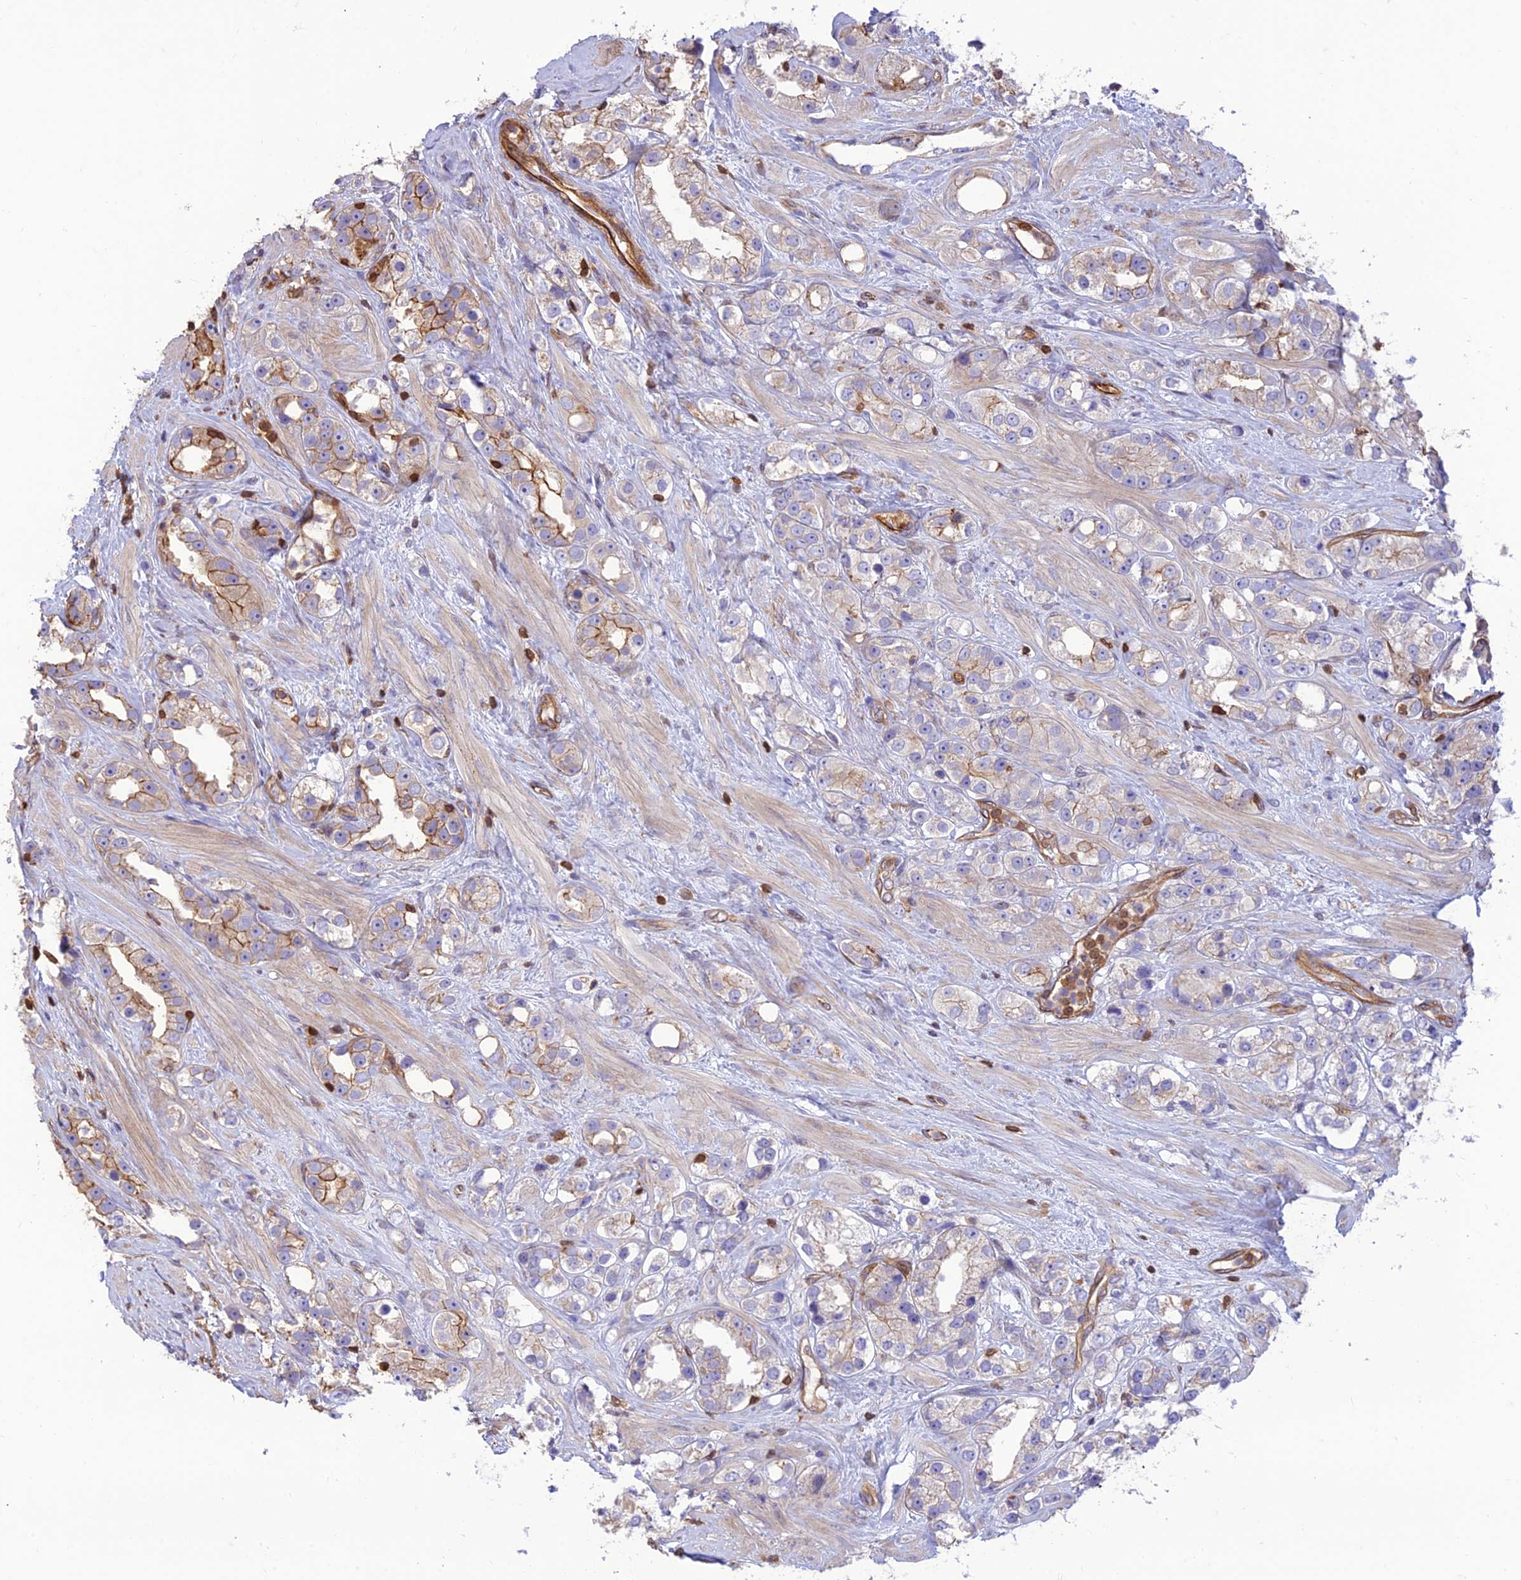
{"staining": {"intensity": "moderate", "quantity": "<25%", "location": "cytoplasmic/membranous"}, "tissue": "prostate cancer", "cell_type": "Tumor cells", "image_type": "cancer", "snomed": [{"axis": "morphology", "description": "Adenocarcinoma, NOS"}, {"axis": "topography", "description": "Prostate"}], "caption": "Human prostate cancer (adenocarcinoma) stained with a brown dye exhibits moderate cytoplasmic/membranous positive expression in approximately <25% of tumor cells.", "gene": "HPSE2", "patient": {"sex": "male", "age": 79}}